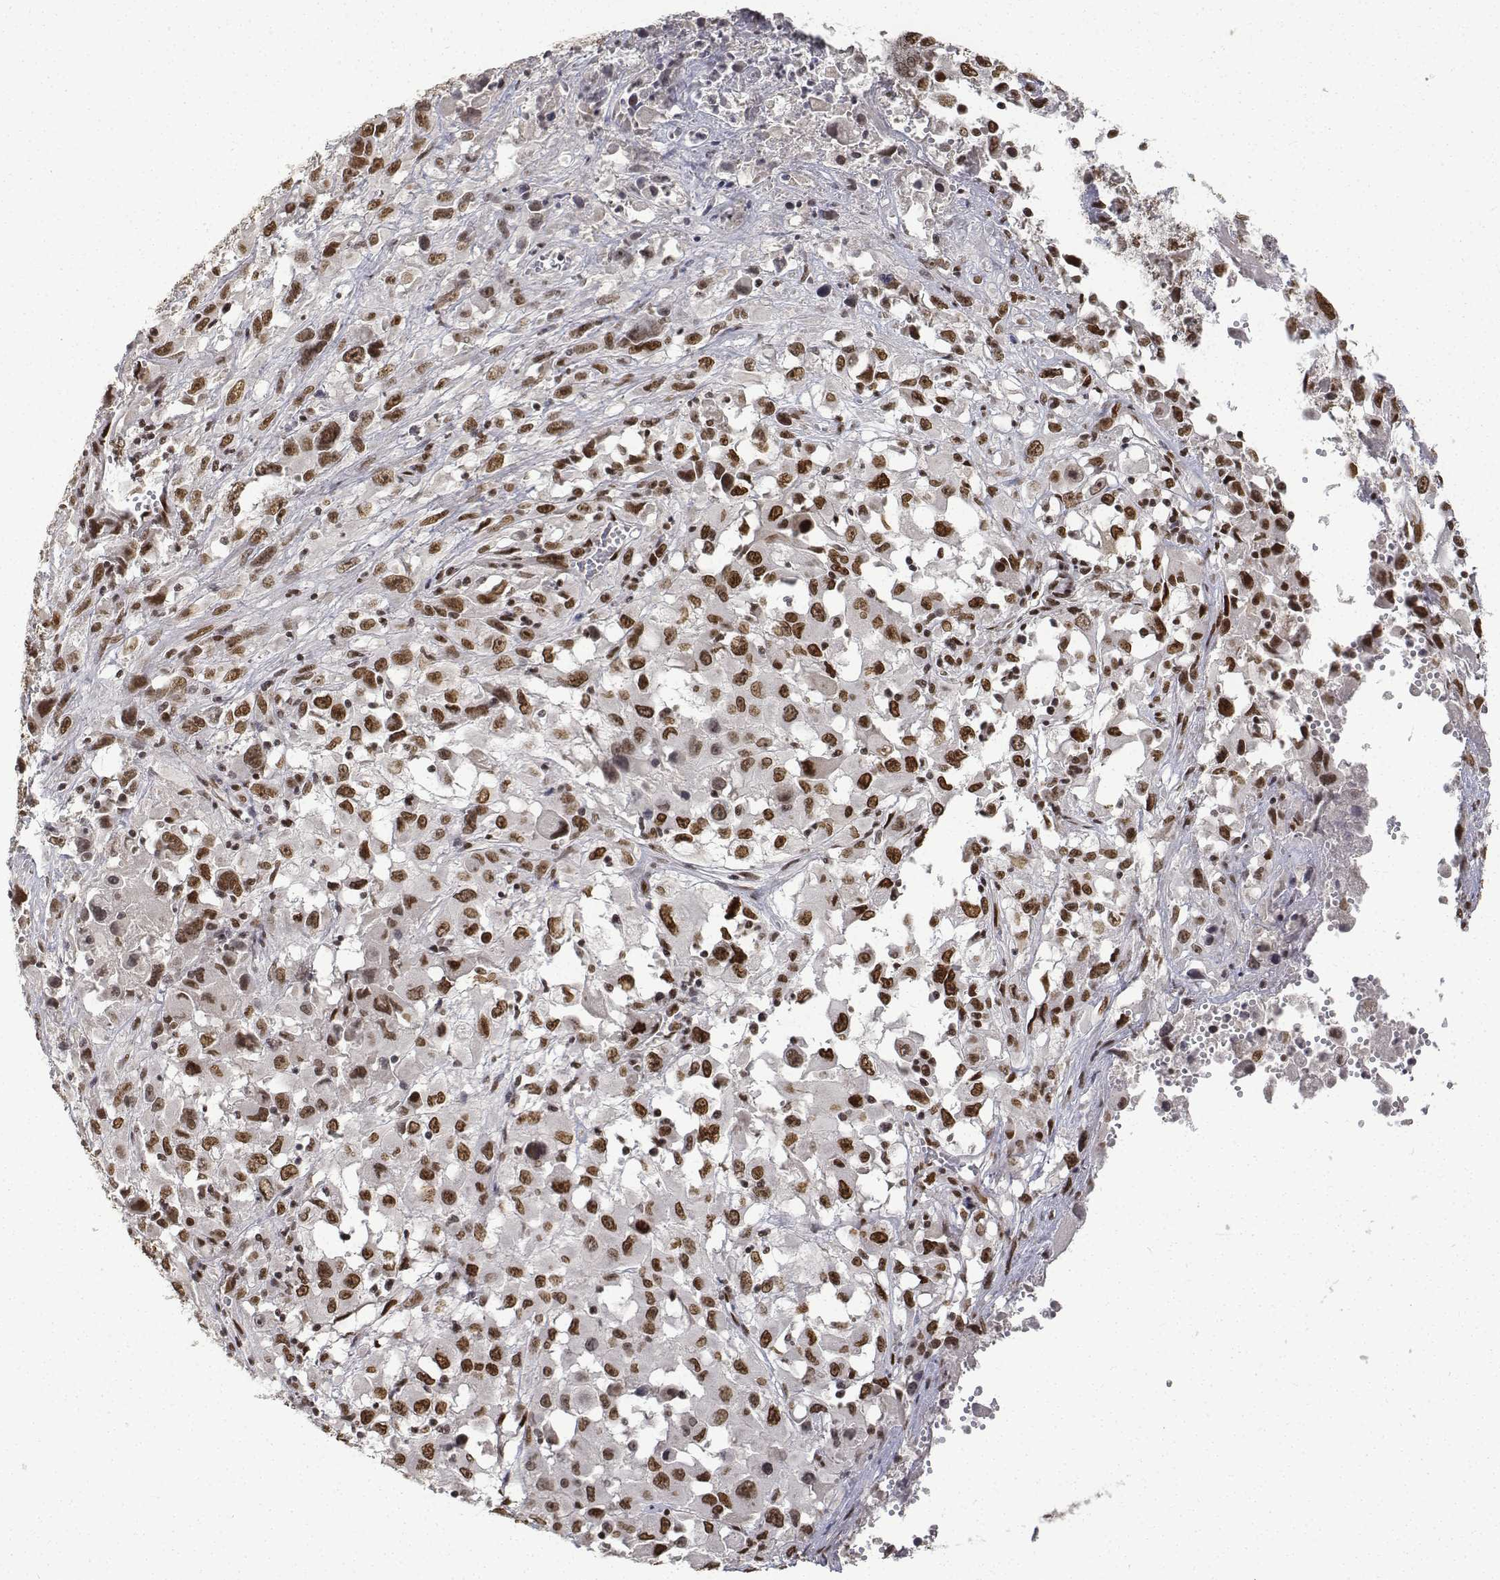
{"staining": {"intensity": "moderate", "quantity": ">75%", "location": "nuclear"}, "tissue": "melanoma", "cell_type": "Tumor cells", "image_type": "cancer", "snomed": [{"axis": "morphology", "description": "Malignant melanoma, Metastatic site"}, {"axis": "topography", "description": "Soft tissue"}], "caption": "Human melanoma stained for a protein (brown) reveals moderate nuclear positive staining in about >75% of tumor cells.", "gene": "ATRX", "patient": {"sex": "male", "age": 50}}